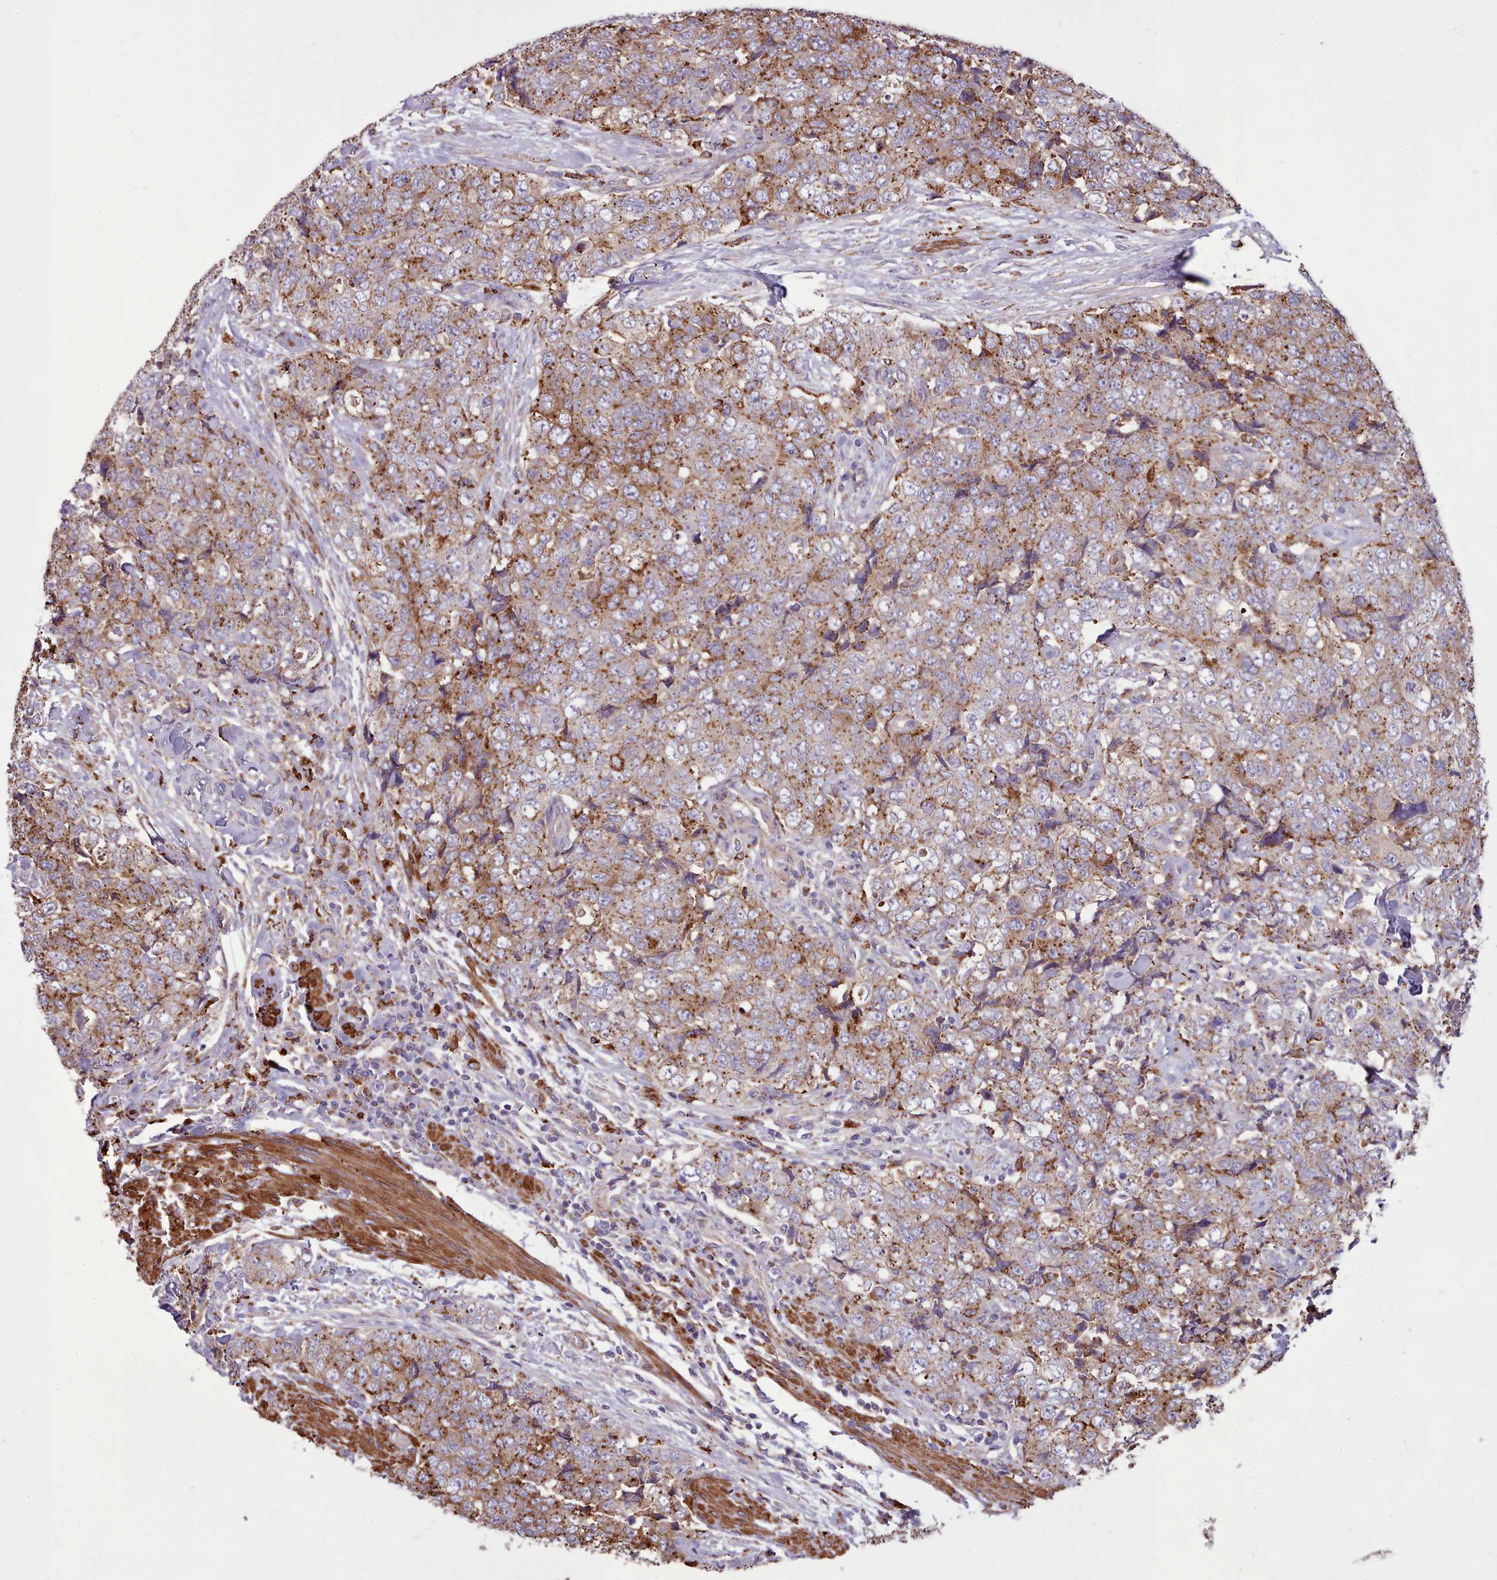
{"staining": {"intensity": "moderate", "quantity": ">75%", "location": "cytoplasmic/membranous"}, "tissue": "urothelial cancer", "cell_type": "Tumor cells", "image_type": "cancer", "snomed": [{"axis": "morphology", "description": "Urothelial carcinoma, High grade"}, {"axis": "topography", "description": "Urinary bladder"}], "caption": "Immunohistochemistry micrograph of neoplastic tissue: human urothelial cancer stained using IHC shows medium levels of moderate protein expression localized specifically in the cytoplasmic/membranous of tumor cells, appearing as a cytoplasmic/membranous brown color.", "gene": "PACSIN3", "patient": {"sex": "female", "age": 78}}